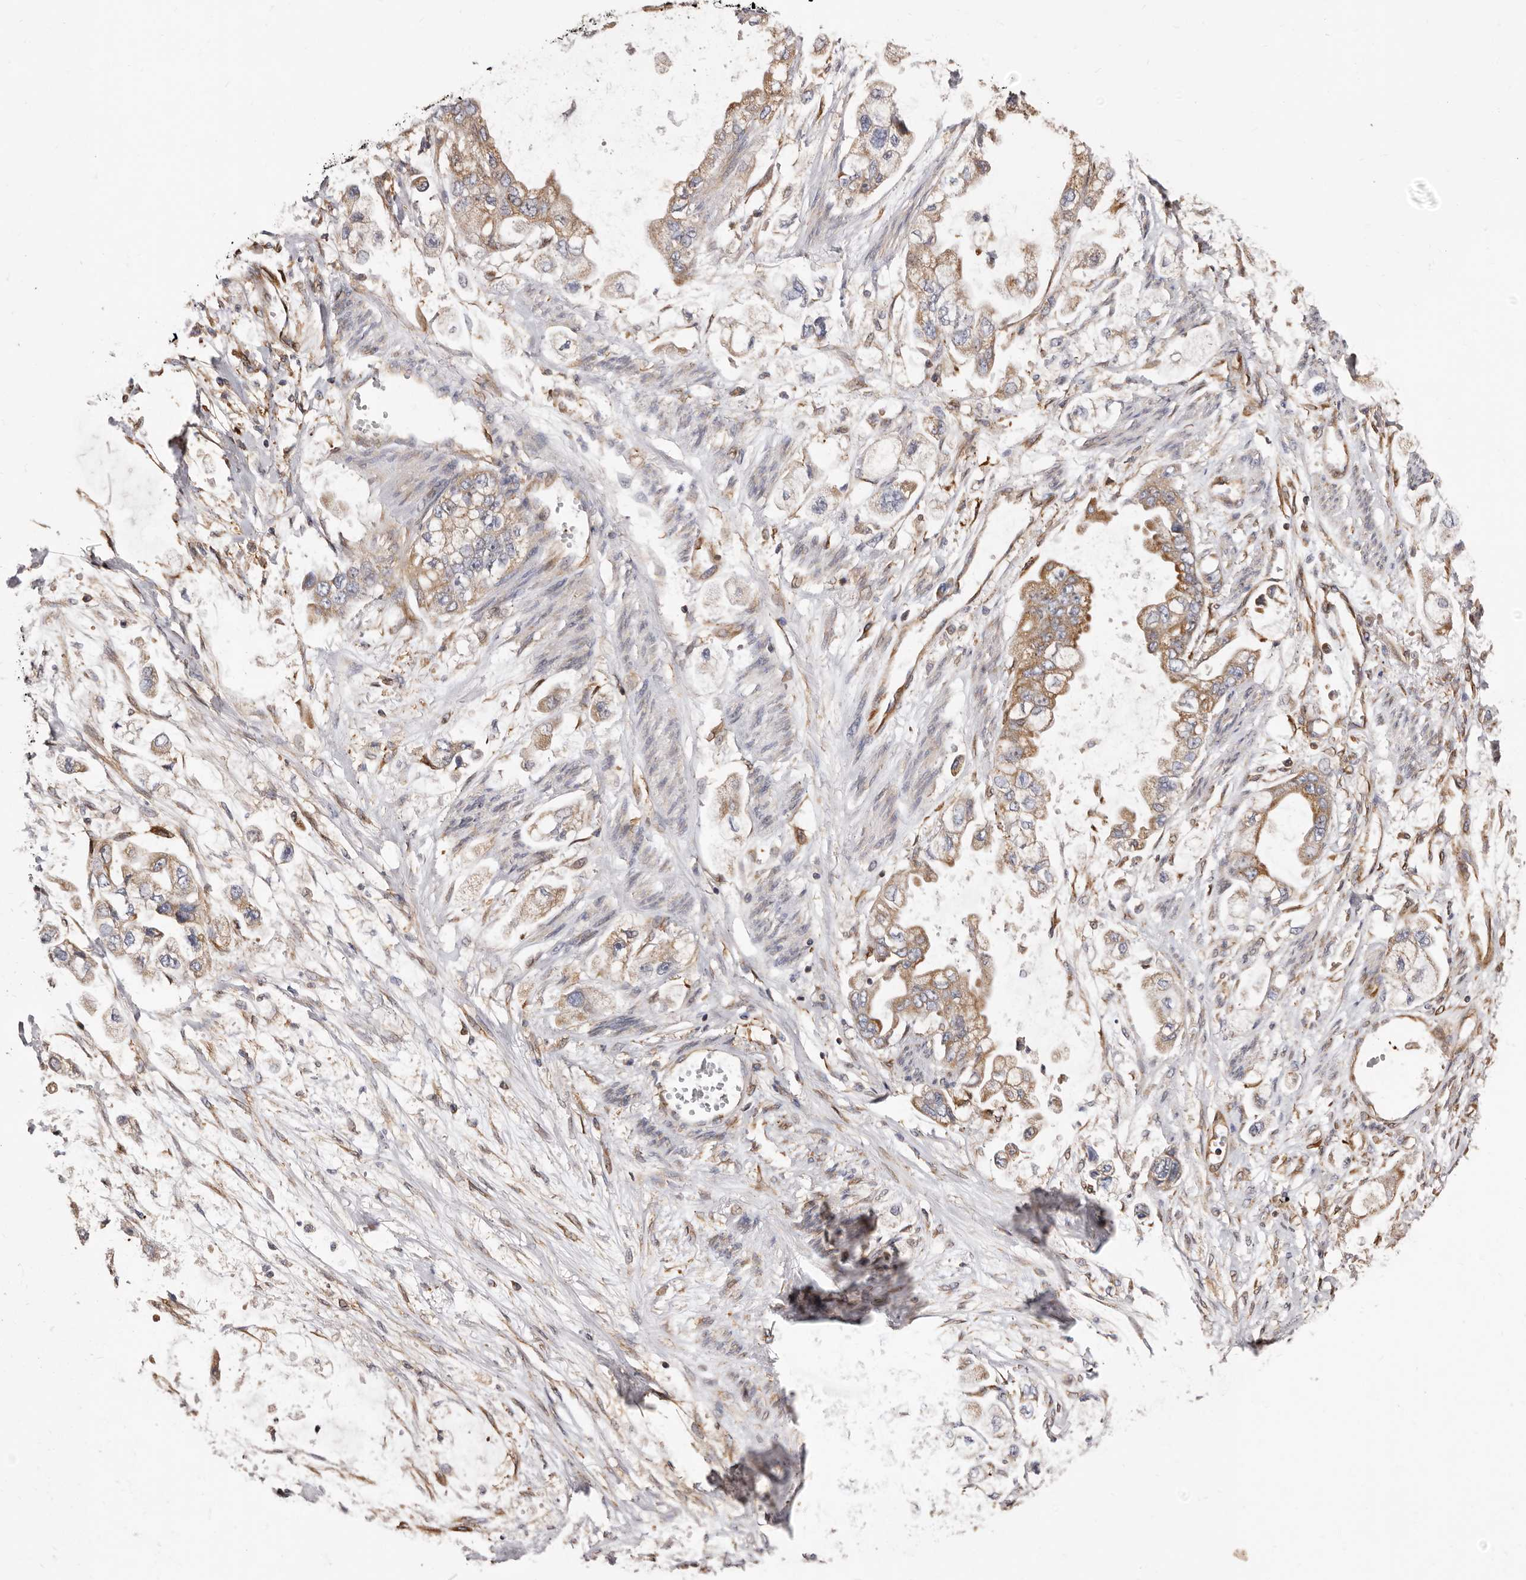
{"staining": {"intensity": "weak", "quantity": ">75%", "location": "cytoplasmic/membranous"}, "tissue": "stomach cancer", "cell_type": "Tumor cells", "image_type": "cancer", "snomed": [{"axis": "morphology", "description": "Adenocarcinoma, NOS"}, {"axis": "topography", "description": "Stomach"}], "caption": "Stomach cancer stained for a protein demonstrates weak cytoplasmic/membranous positivity in tumor cells.", "gene": "COQ8B", "patient": {"sex": "male", "age": 62}}